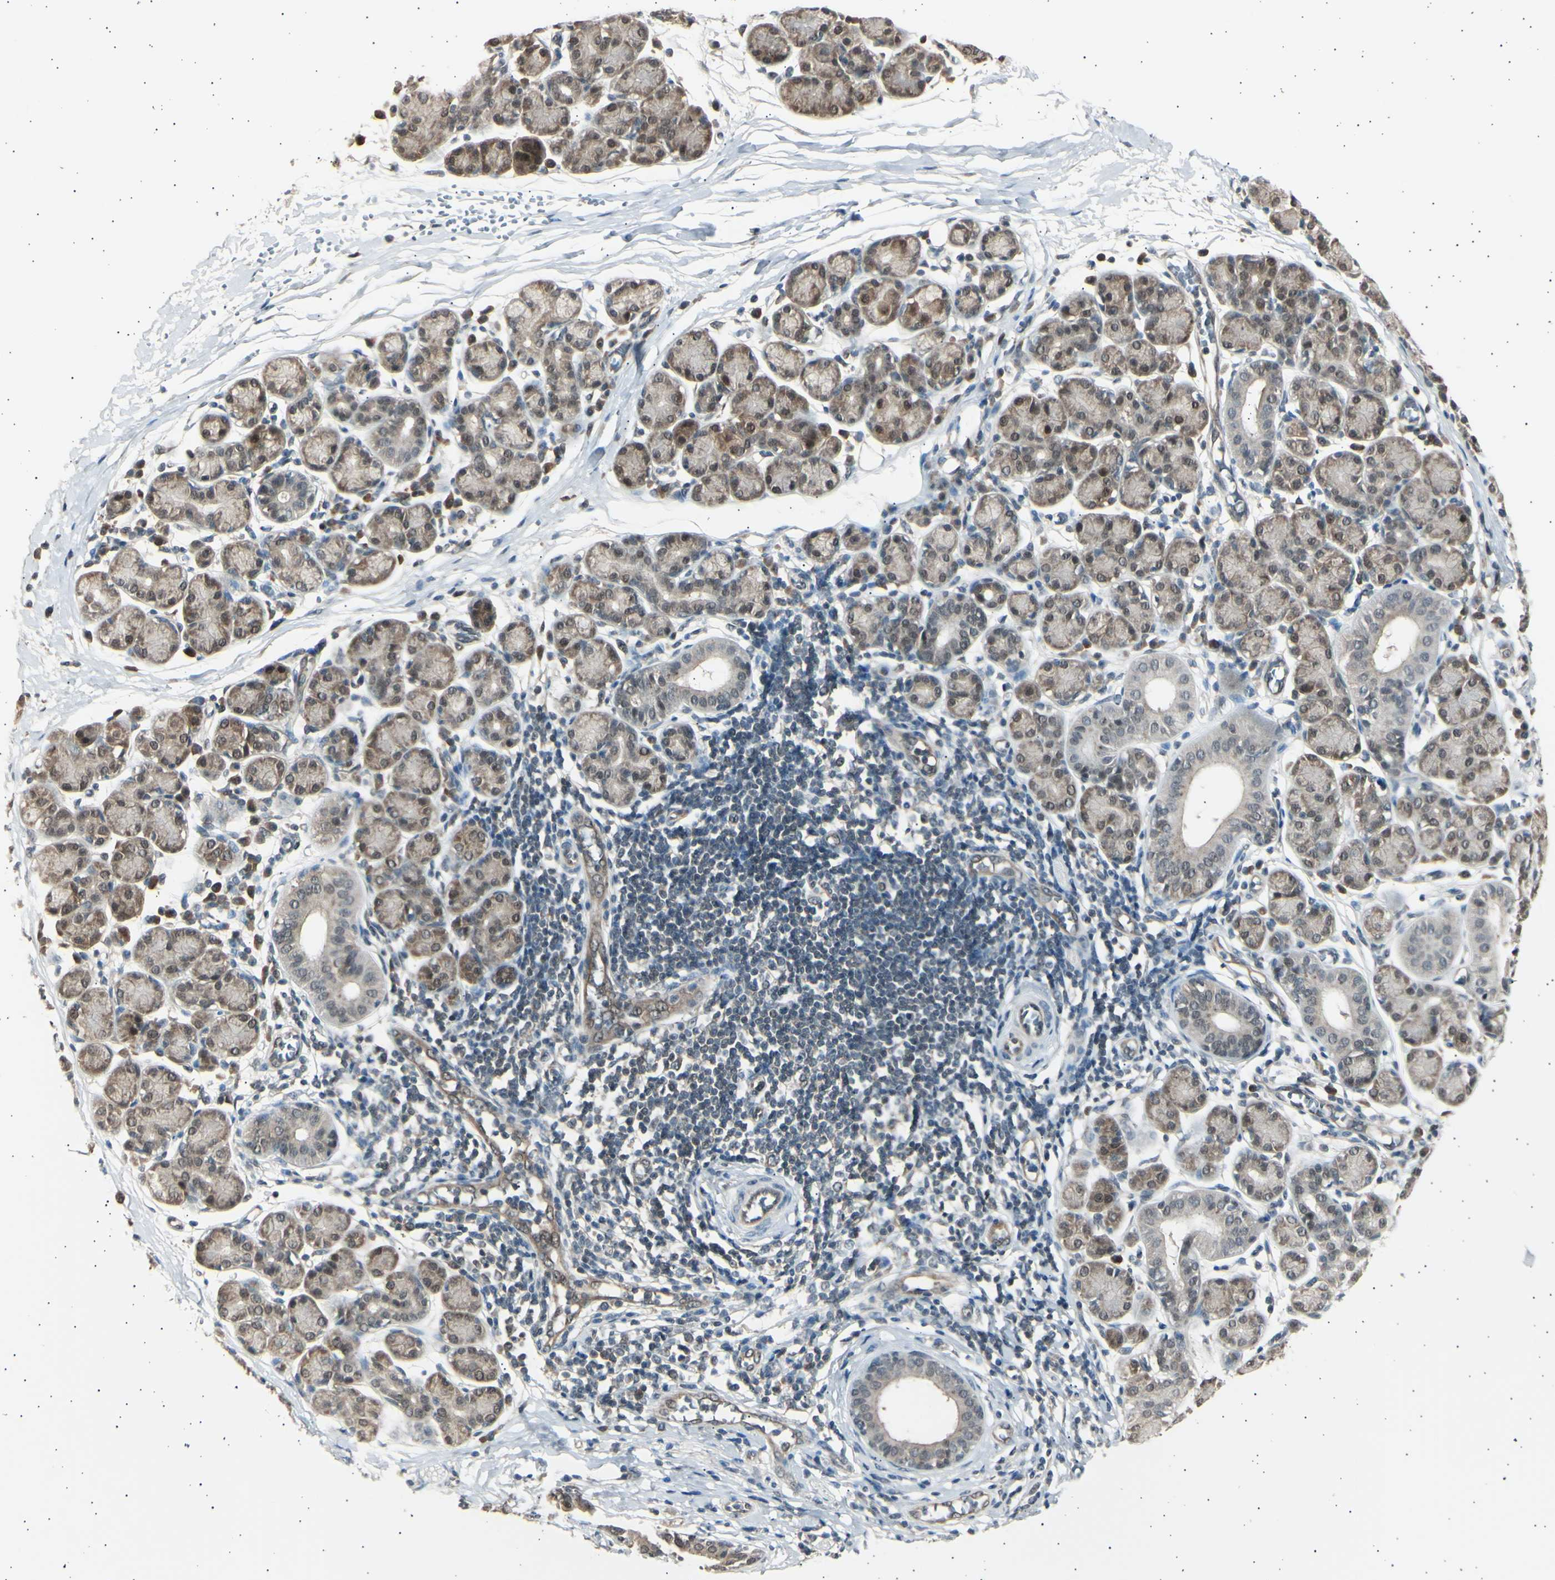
{"staining": {"intensity": "strong", "quantity": "<25%", "location": "nuclear"}, "tissue": "salivary gland", "cell_type": "Glandular cells", "image_type": "normal", "snomed": [{"axis": "morphology", "description": "Normal tissue, NOS"}, {"axis": "morphology", "description": "Inflammation, NOS"}, {"axis": "topography", "description": "Lymph node"}, {"axis": "topography", "description": "Salivary gland"}], "caption": "The histopathology image exhibits immunohistochemical staining of normal salivary gland. There is strong nuclear positivity is seen in about <25% of glandular cells.", "gene": "PSMD5", "patient": {"sex": "male", "age": 3}}